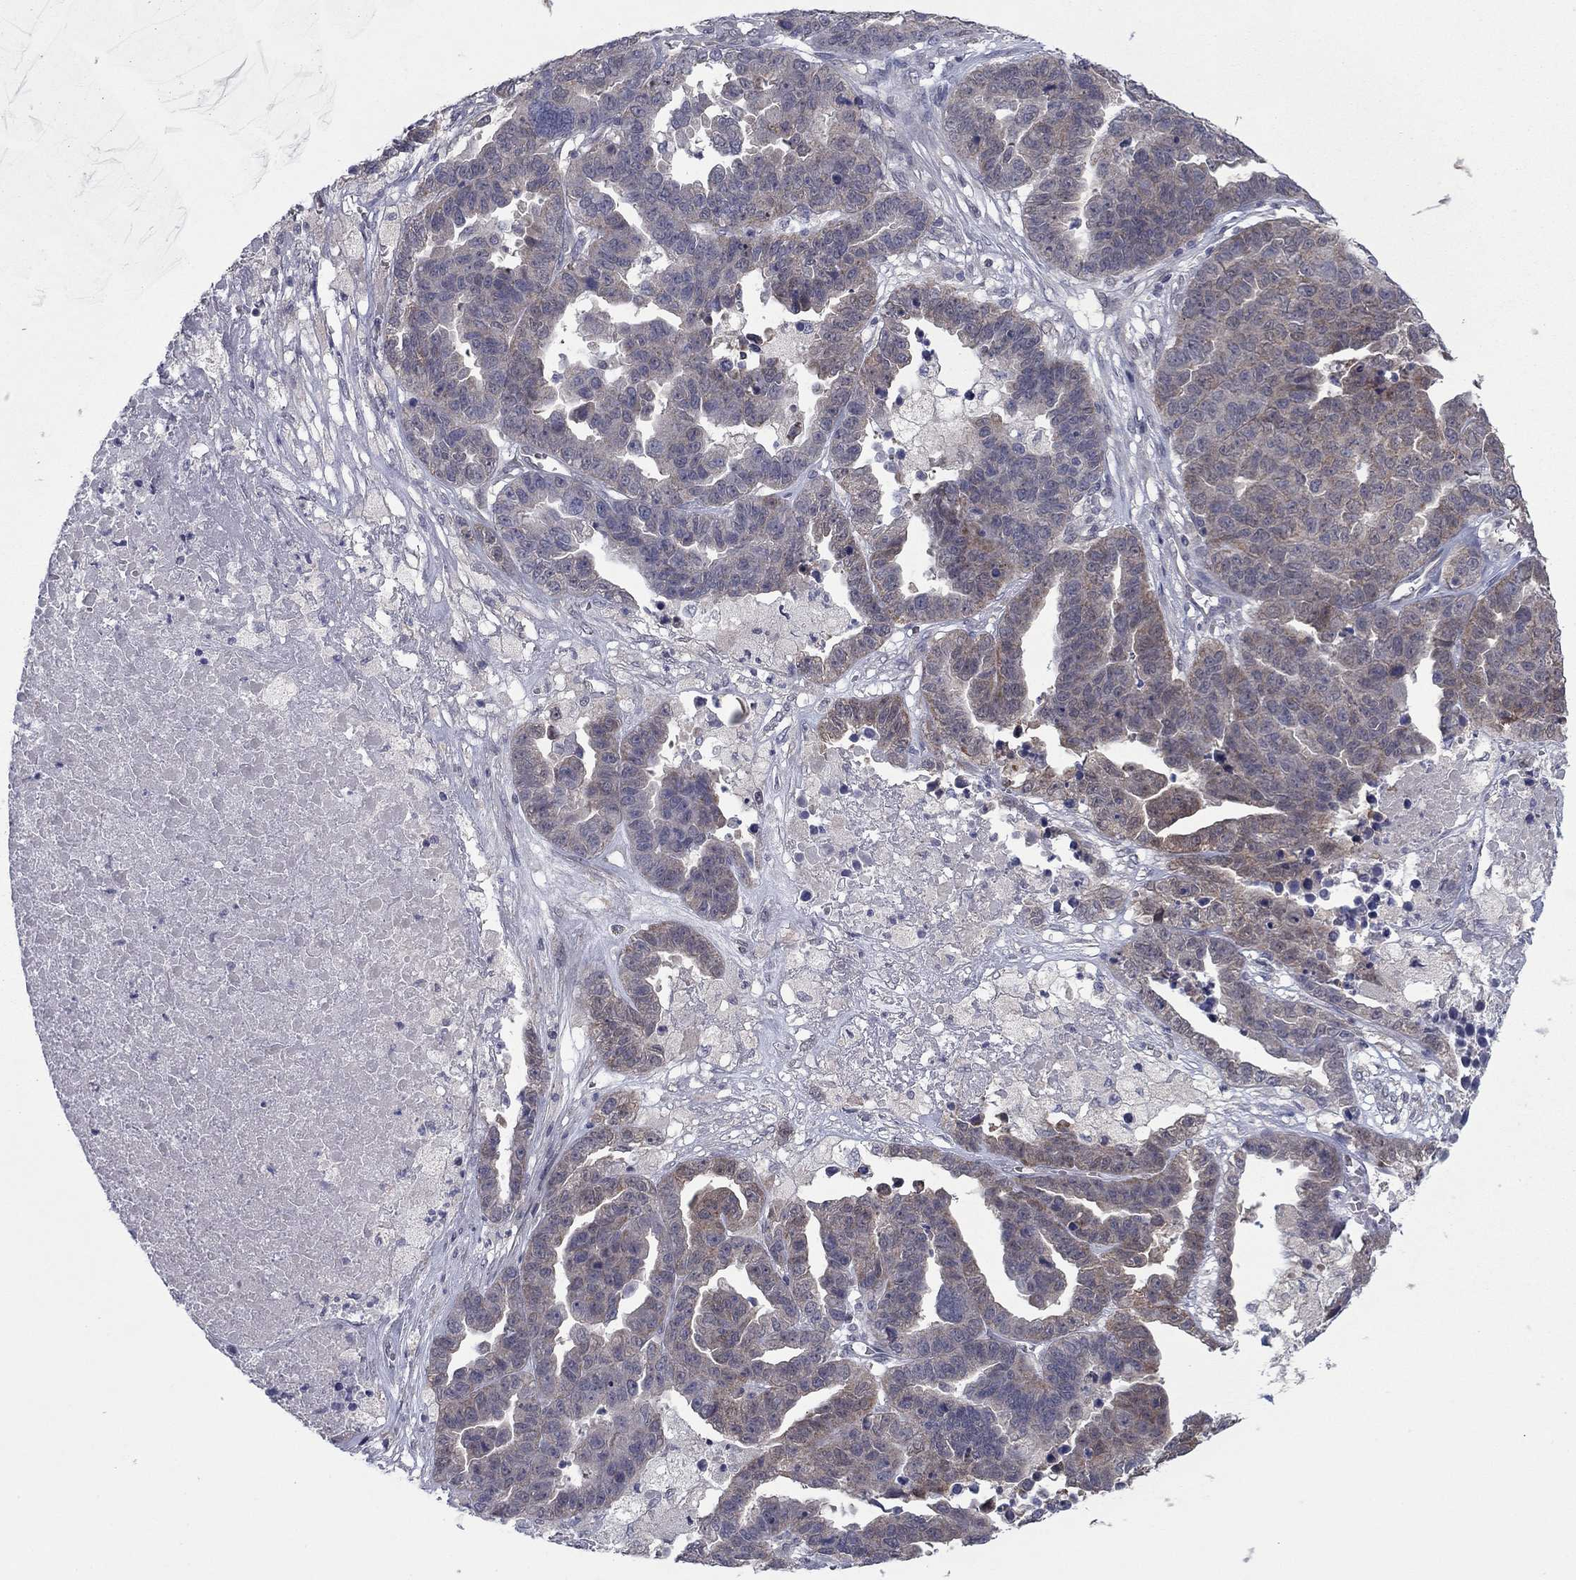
{"staining": {"intensity": "weak", "quantity": "25%-75%", "location": "cytoplasmic/membranous"}, "tissue": "ovarian cancer", "cell_type": "Tumor cells", "image_type": "cancer", "snomed": [{"axis": "morphology", "description": "Cystadenocarcinoma, serous, NOS"}, {"axis": "topography", "description": "Ovary"}], "caption": "Immunohistochemical staining of human serous cystadenocarcinoma (ovarian) demonstrates low levels of weak cytoplasmic/membranous protein staining in approximately 25%-75% of tumor cells. (brown staining indicates protein expression, while blue staining denotes nuclei).", "gene": "GRHPR", "patient": {"sex": "female", "age": 87}}